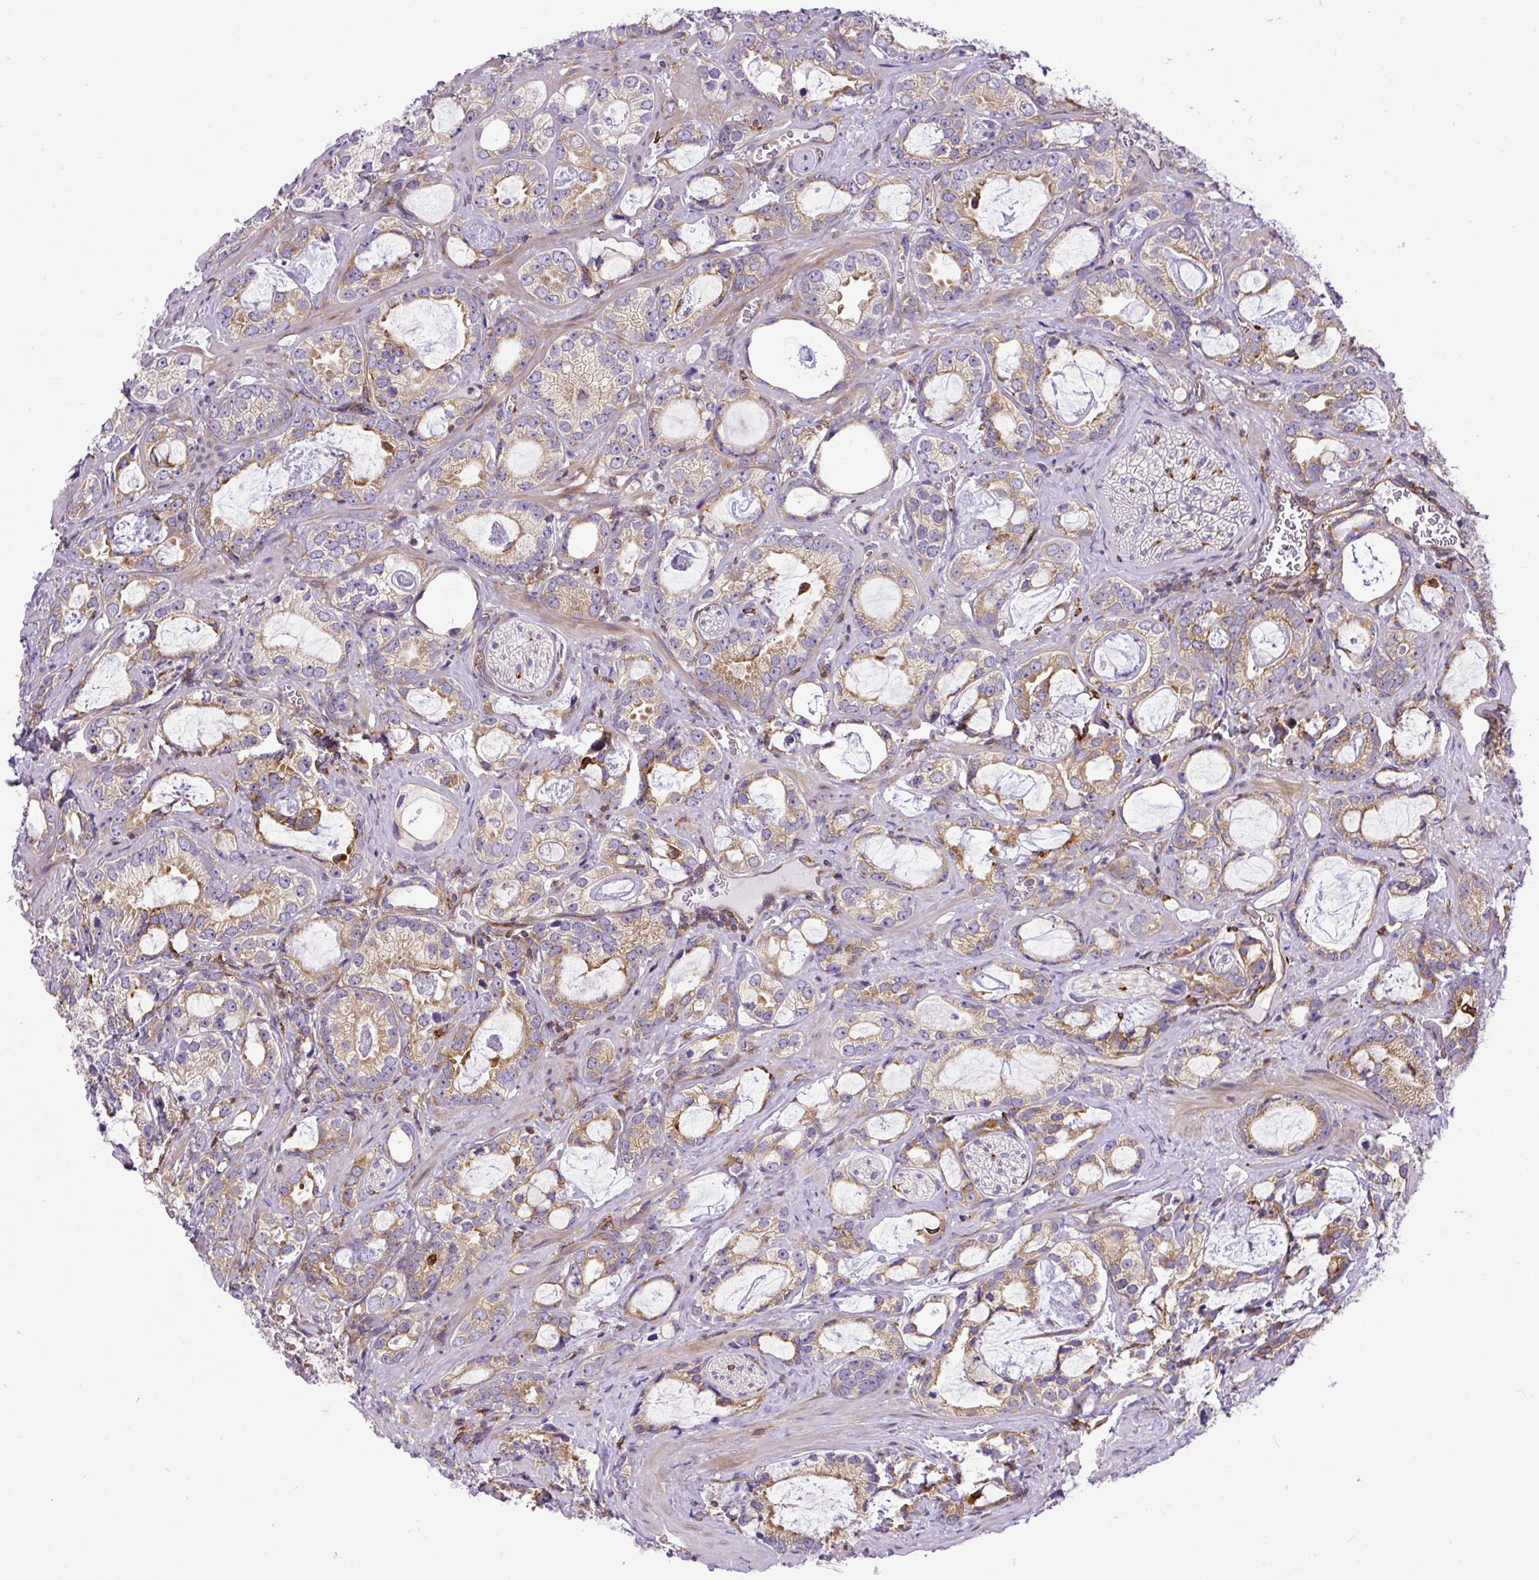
{"staining": {"intensity": "moderate", "quantity": "25%-75%", "location": "cytoplasmic/membranous"}, "tissue": "prostate cancer", "cell_type": "Tumor cells", "image_type": "cancer", "snomed": [{"axis": "morphology", "description": "Adenocarcinoma, Medium grade"}, {"axis": "topography", "description": "Prostate"}], "caption": "The micrograph exhibits immunohistochemical staining of medium-grade adenocarcinoma (prostate). There is moderate cytoplasmic/membranous expression is identified in about 25%-75% of tumor cells.", "gene": "MAP1S", "patient": {"sex": "male", "age": 57}}